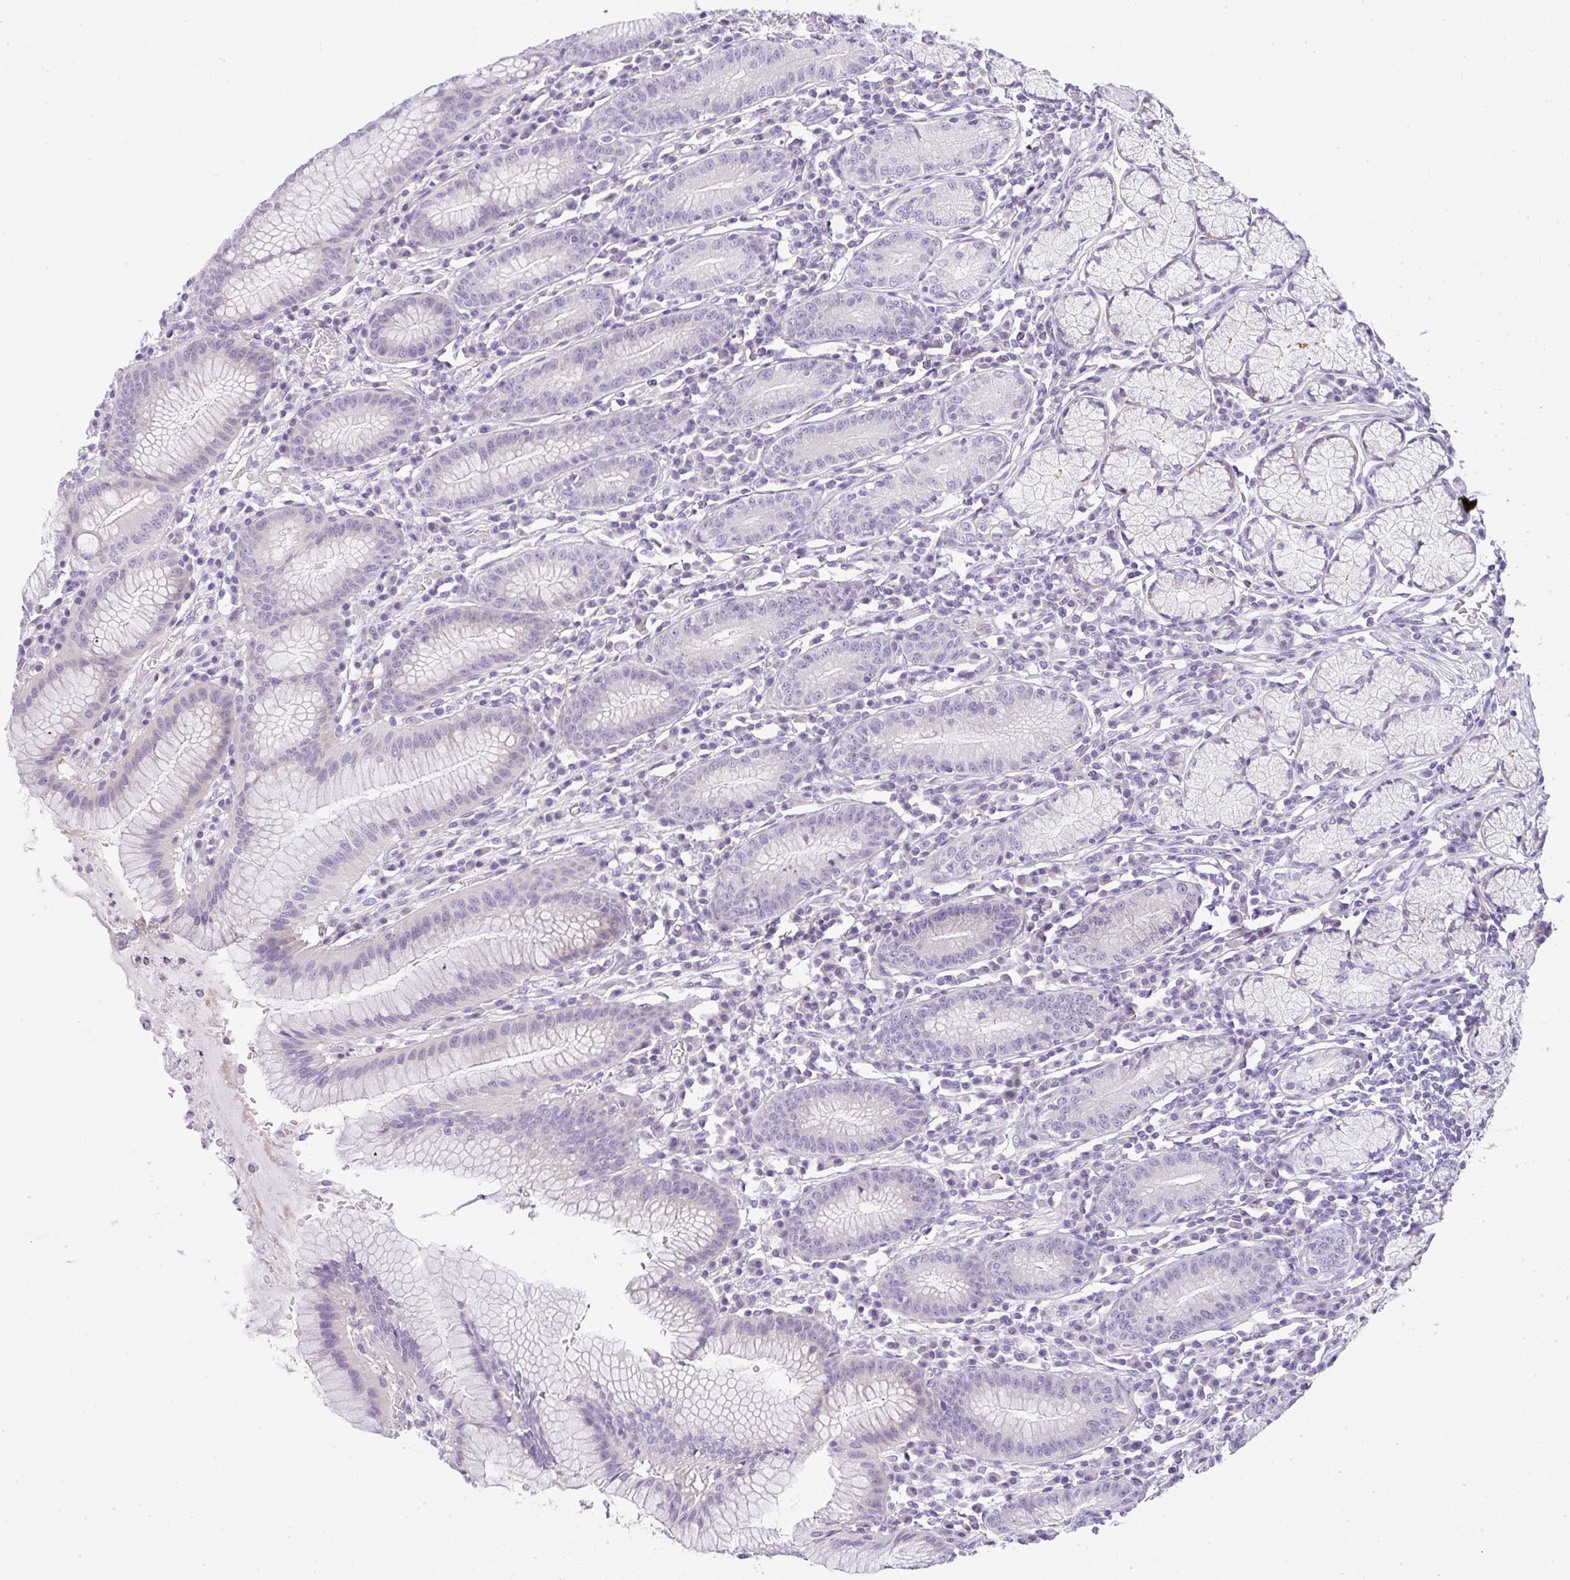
{"staining": {"intensity": "negative", "quantity": "none", "location": "none"}, "tissue": "stomach", "cell_type": "Glandular cells", "image_type": "normal", "snomed": [{"axis": "morphology", "description": "Normal tissue, NOS"}, {"axis": "topography", "description": "Stomach"}], "caption": "Immunohistochemistry micrograph of benign stomach: human stomach stained with DAB (3,3'-diaminobenzidine) reveals no significant protein staining in glandular cells. Brightfield microscopy of IHC stained with DAB (brown) and hematoxylin (blue), captured at high magnification.", "gene": "LPAR4", "patient": {"sex": "male", "age": 55}}